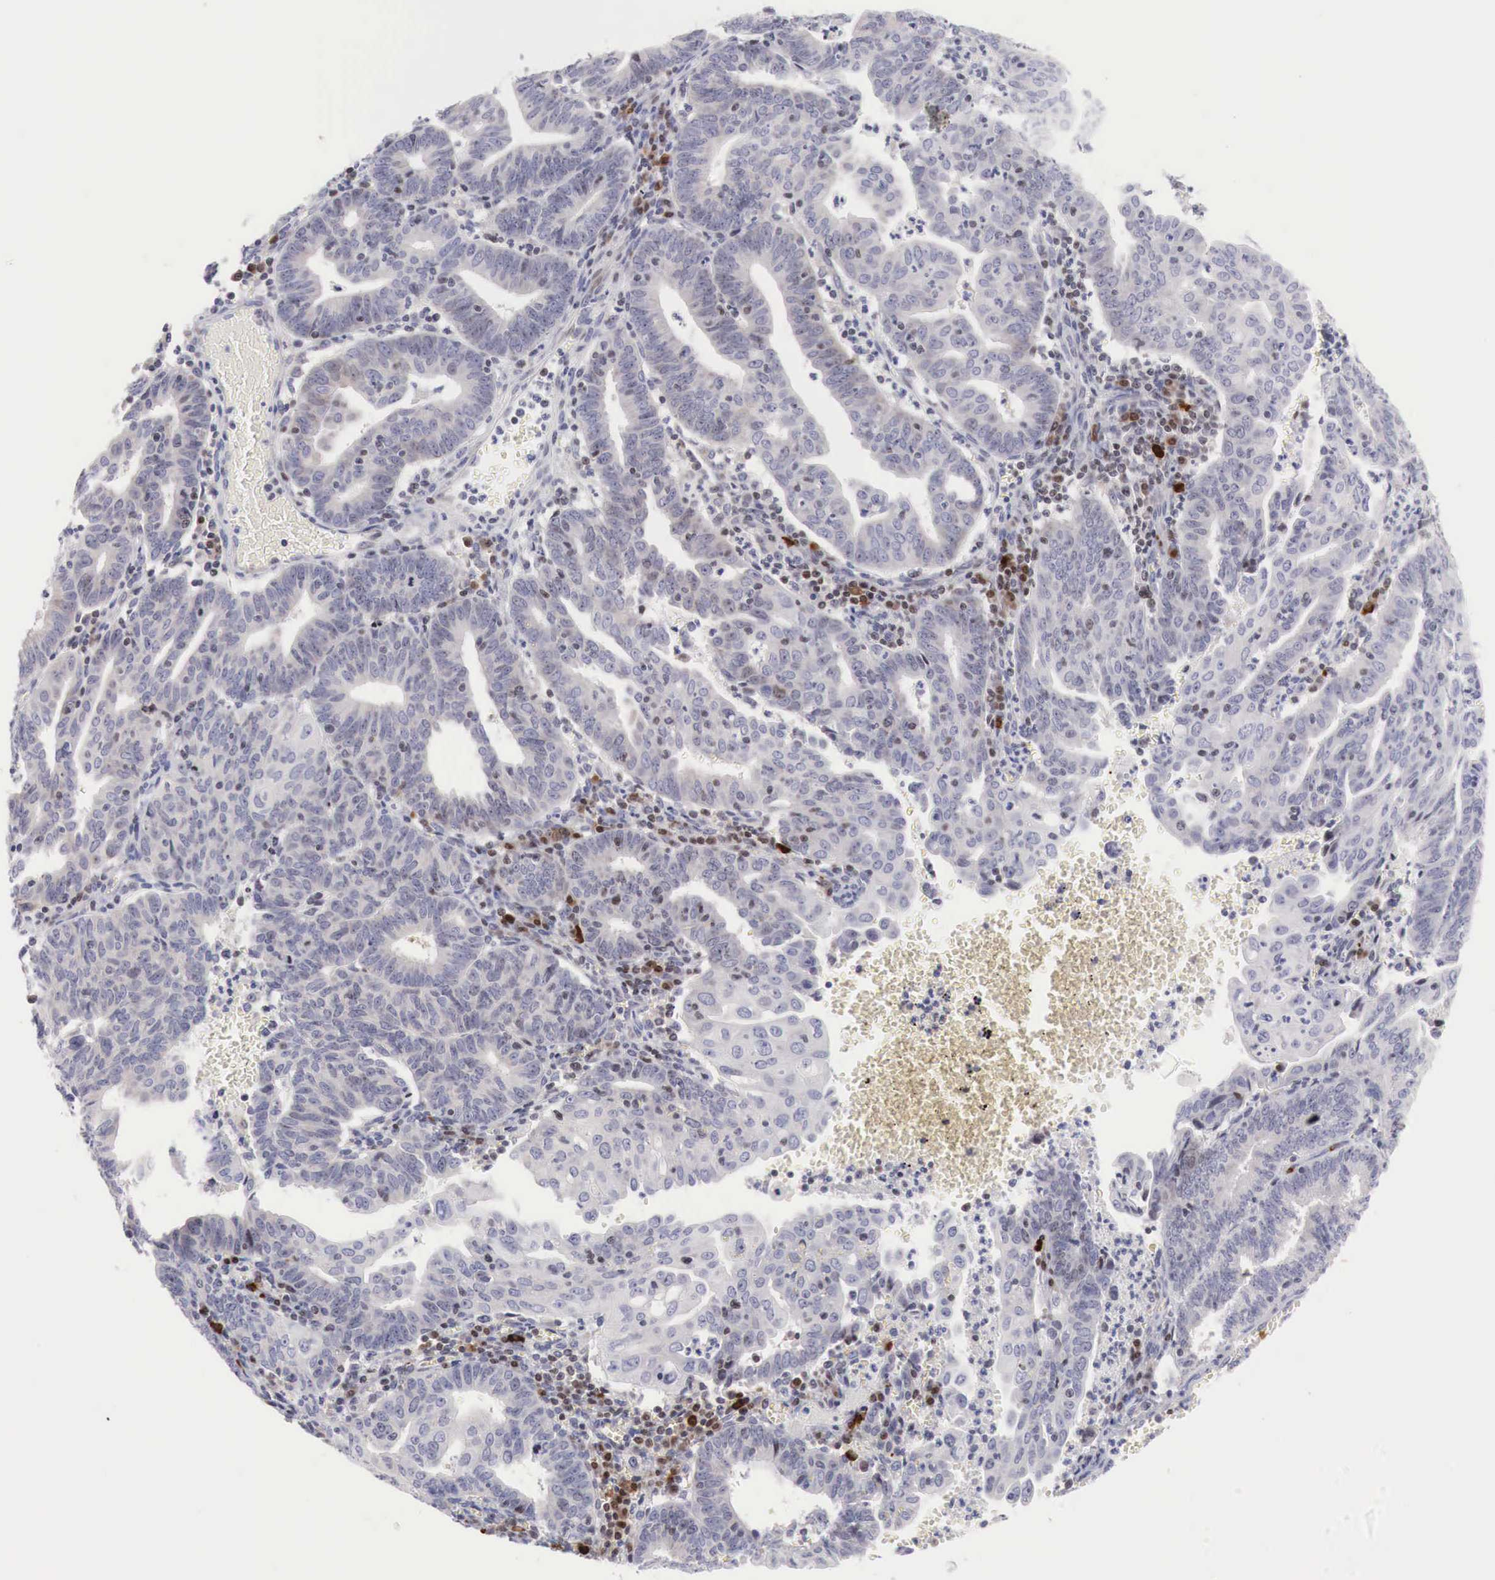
{"staining": {"intensity": "negative", "quantity": "none", "location": "none"}, "tissue": "endometrial cancer", "cell_type": "Tumor cells", "image_type": "cancer", "snomed": [{"axis": "morphology", "description": "Adenocarcinoma, NOS"}, {"axis": "topography", "description": "Endometrium"}], "caption": "A high-resolution micrograph shows immunohistochemistry (IHC) staining of endometrial cancer, which shows no significant staining in tumor cells.", "gene": "CLCN5", "patient": {"sex": "female", "age": 60}}